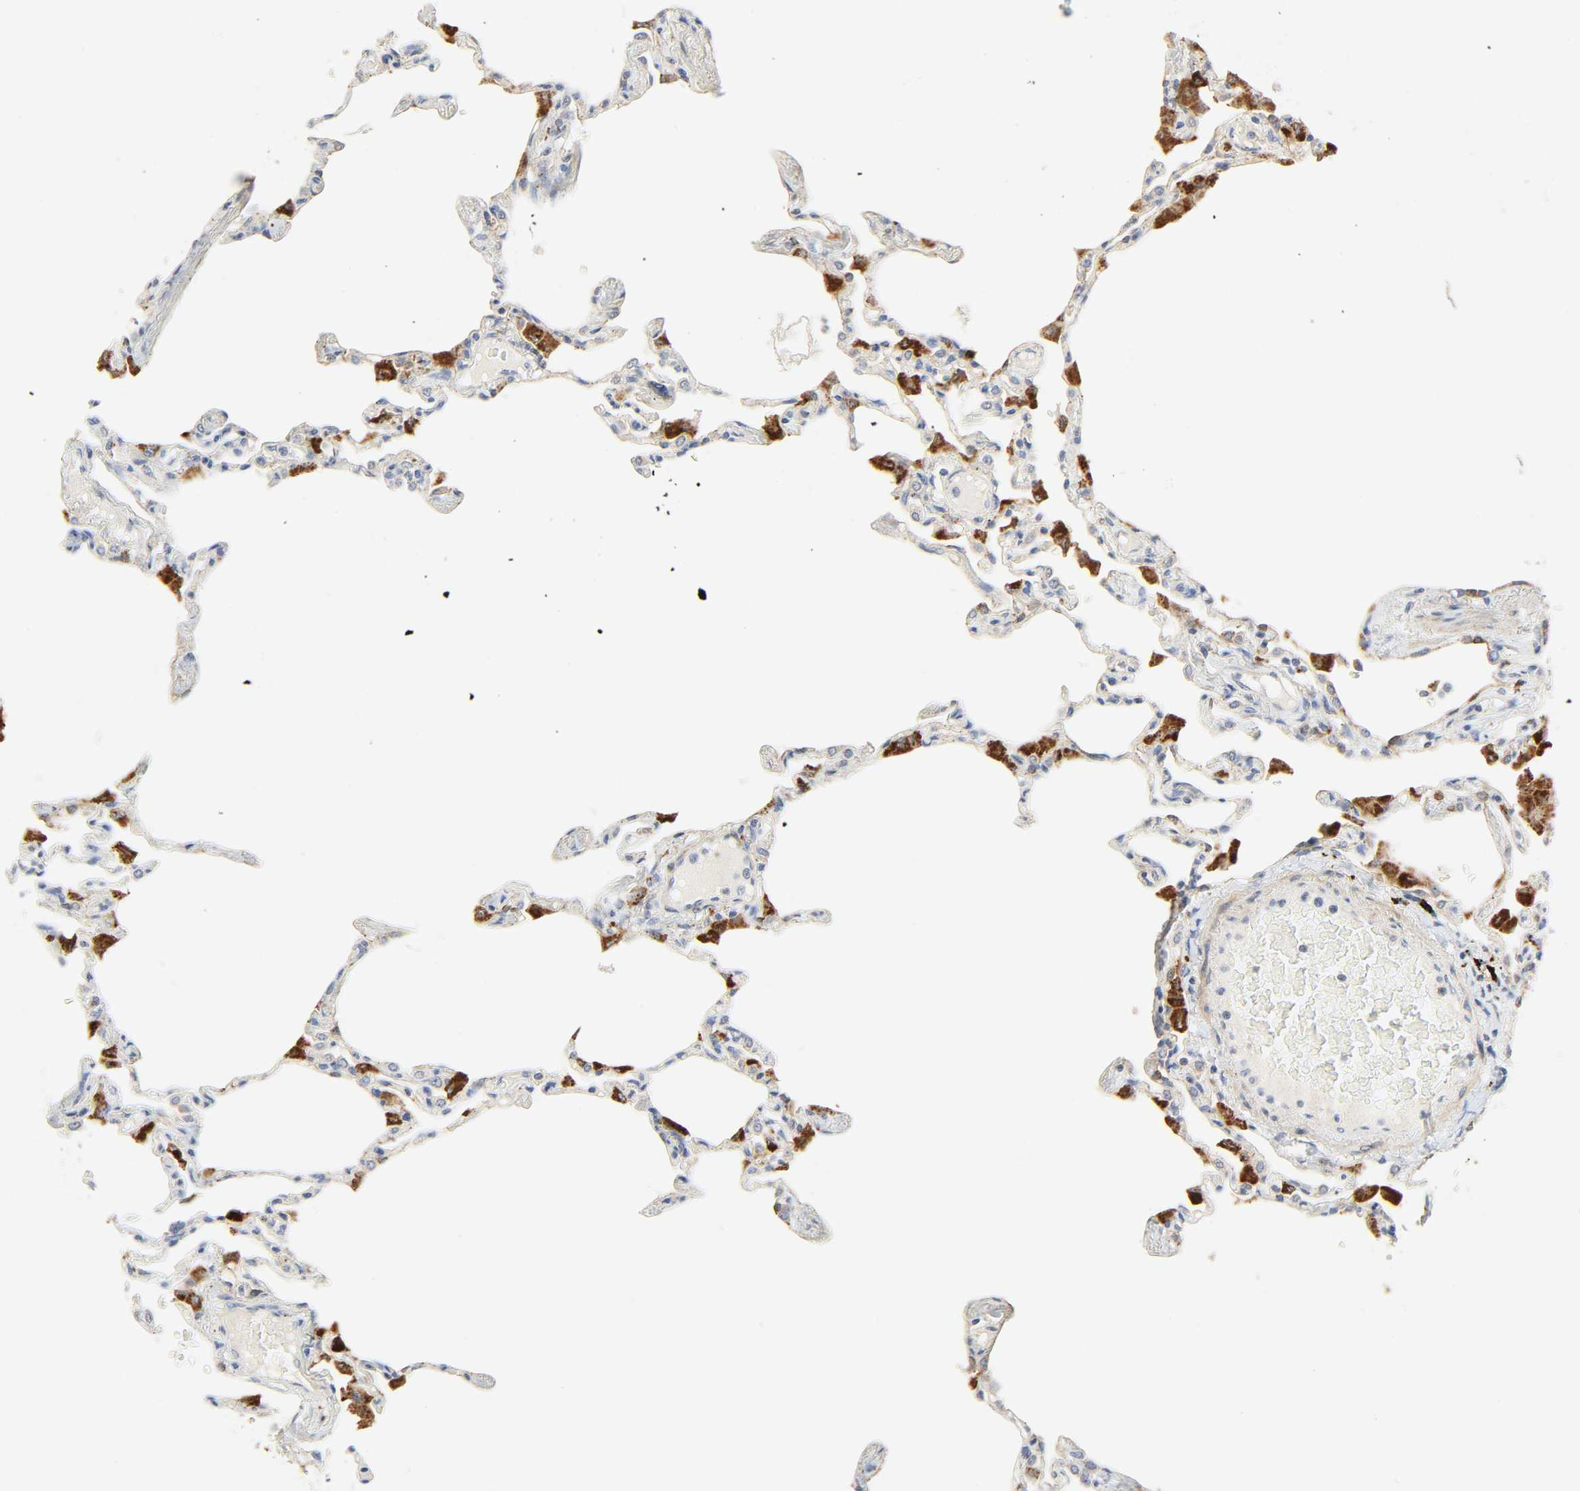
{"staining": {"intensity": "weak", "quantity": "<25%", "location": "cytoplasmic/membranous"}, "tissue": "lung", "cell_type": "Alveolar cells", "image_type": "normal", "snomed": [{"axis": "morphology", "description": "Normal tissue, NOS"}, {"axis": "topography", "description": "Lung"}], "caption": "DAB immunohistochemical staining of normal human lung displays no significant positivity in alveolar cells. (Stains: DAB immunohistochemistry with hematoxylin counter stain, Microscopy: brightfield microscopy at high magnification).", "gene": "CAMK2A", "patient": {"sex": "female", "age": 49}}